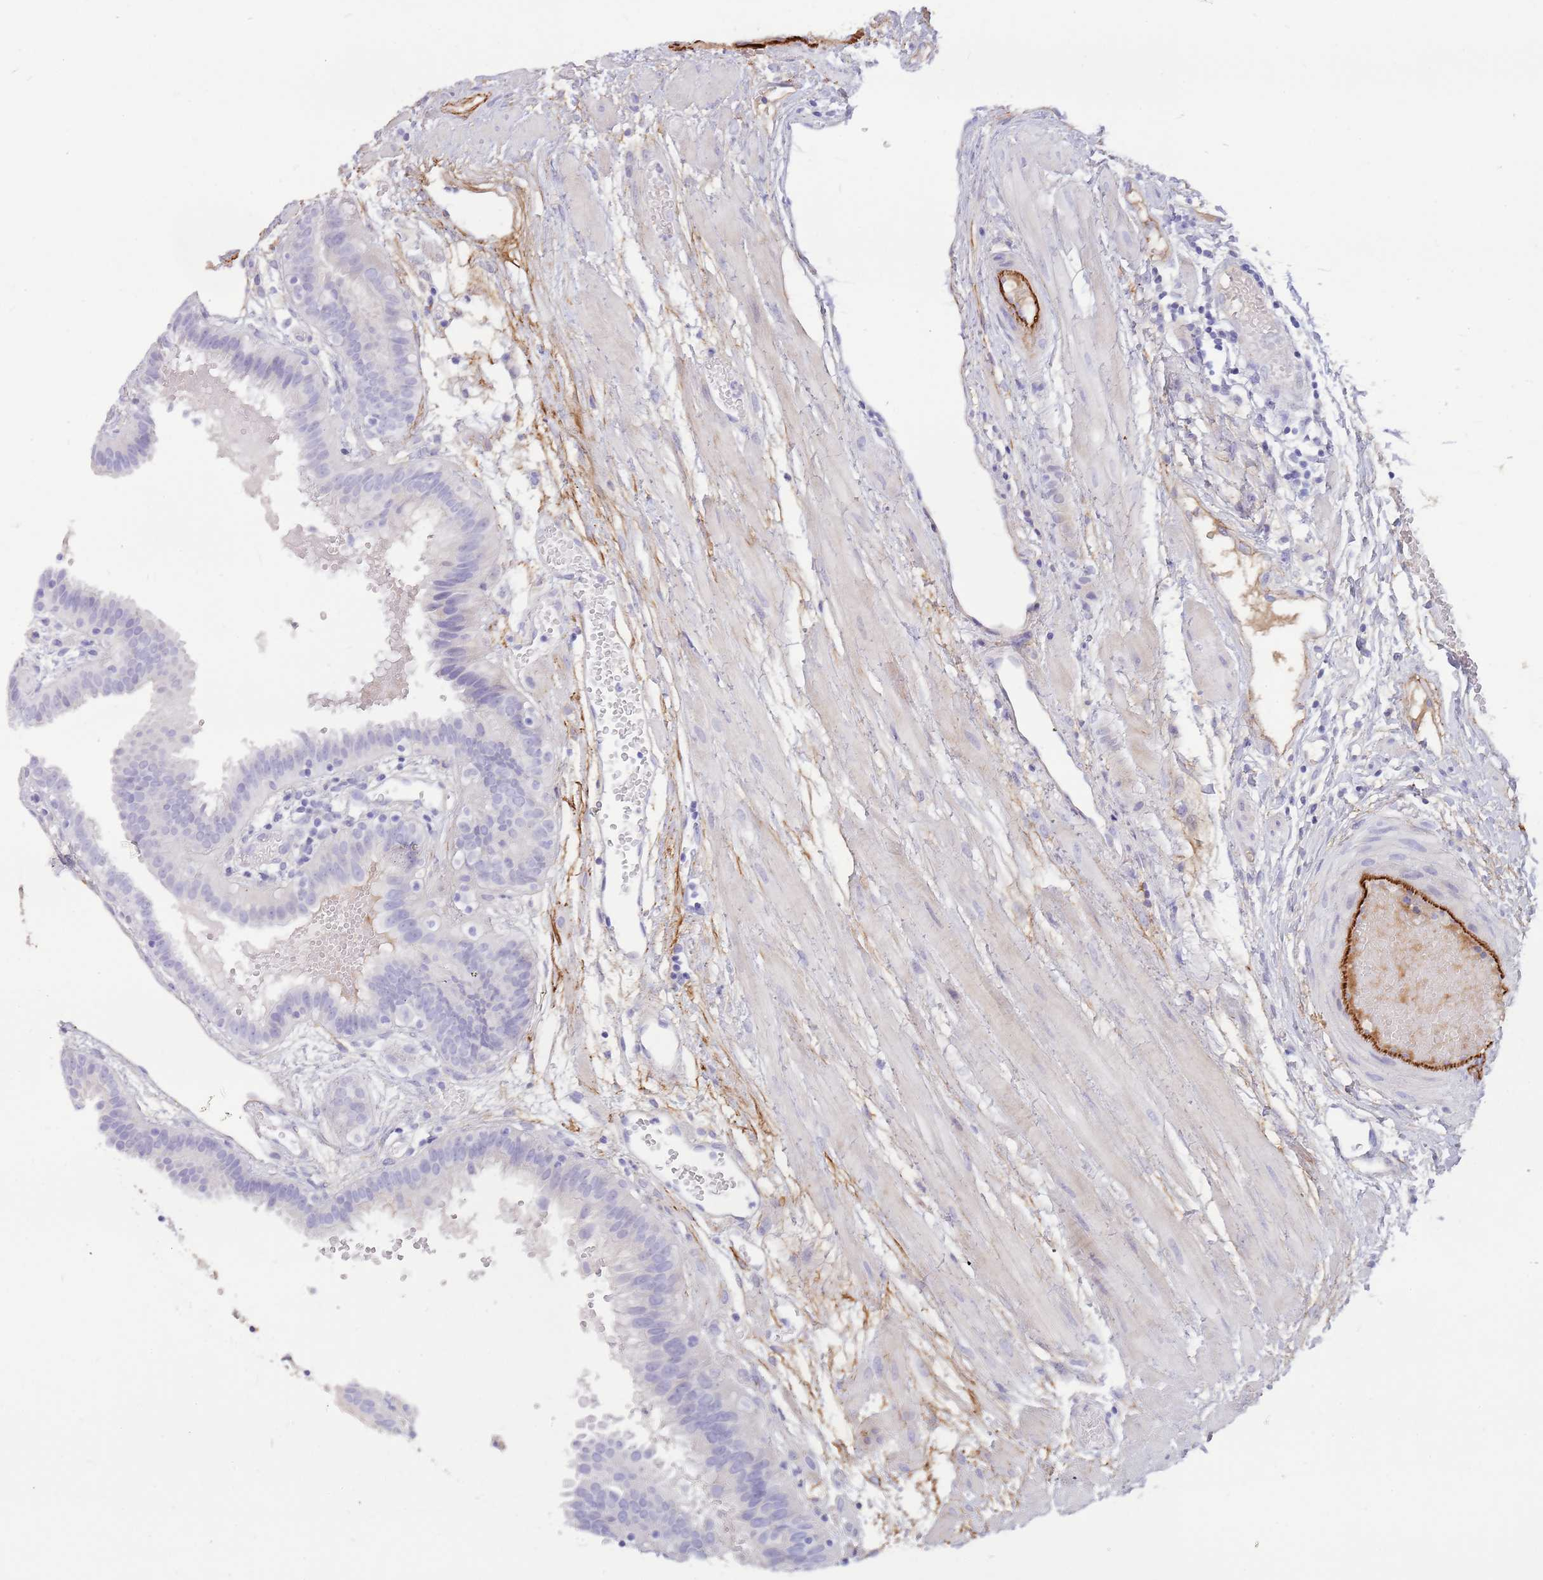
{"staining": {"intensity": "negative", "quantity": "none", "location": "none"}, "tissue": "fallopian tube", "cell_type": "Glandular cells", "image_type": "normal", "snomed": [{"axis": "morphology", "description": "Normal tissue, NOS"}, {"axis": "topography", "description": "Fallopian tube"}], "caption": "Immunohistochemistry (IHC) histopathology image of normal fallopian tube: fallopian tube stained with DAB reveals no significant protein expression in glandular cells.", "gene": "LEPROTL1", "patient": {"sex": "female", "age": 37}}